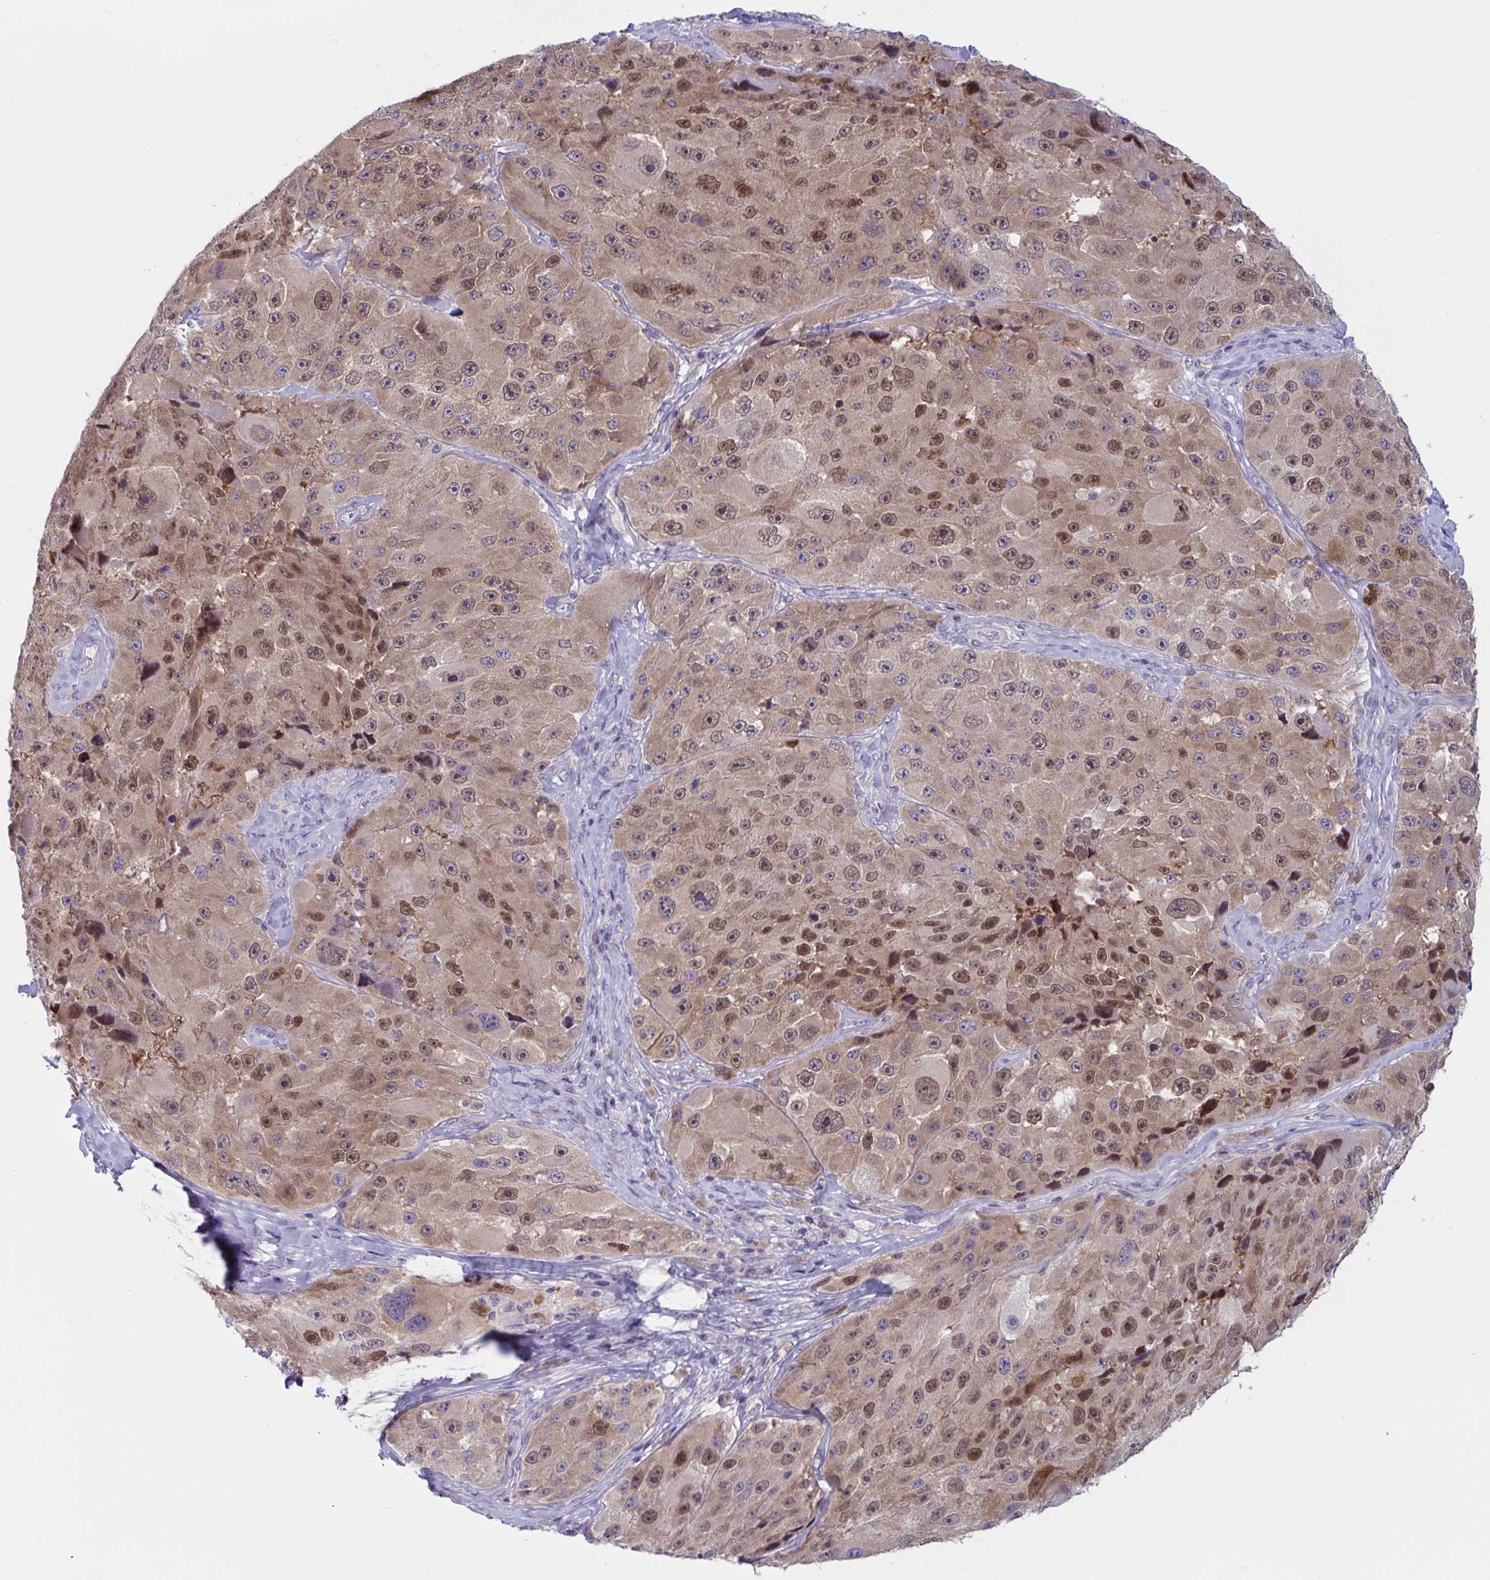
{"staining": {"intensity": "moderate", "quantity": ">75%", "location": "nuclear"}, "tissue": "melanoma", "cell_type": "Tumor cells", "image_type": "cancer", "snomed": [{"axis": "morphology", "description": "Malignant melanoma, Metastatic site"}, {"axis": "topography", "description": "Lymph node"}], "caption": "Moderate nuclear positivity is present in about >75% of tumor cells in melanoma.", "gene": "TSN", "patient": {"sex": "male", "age": 62}}